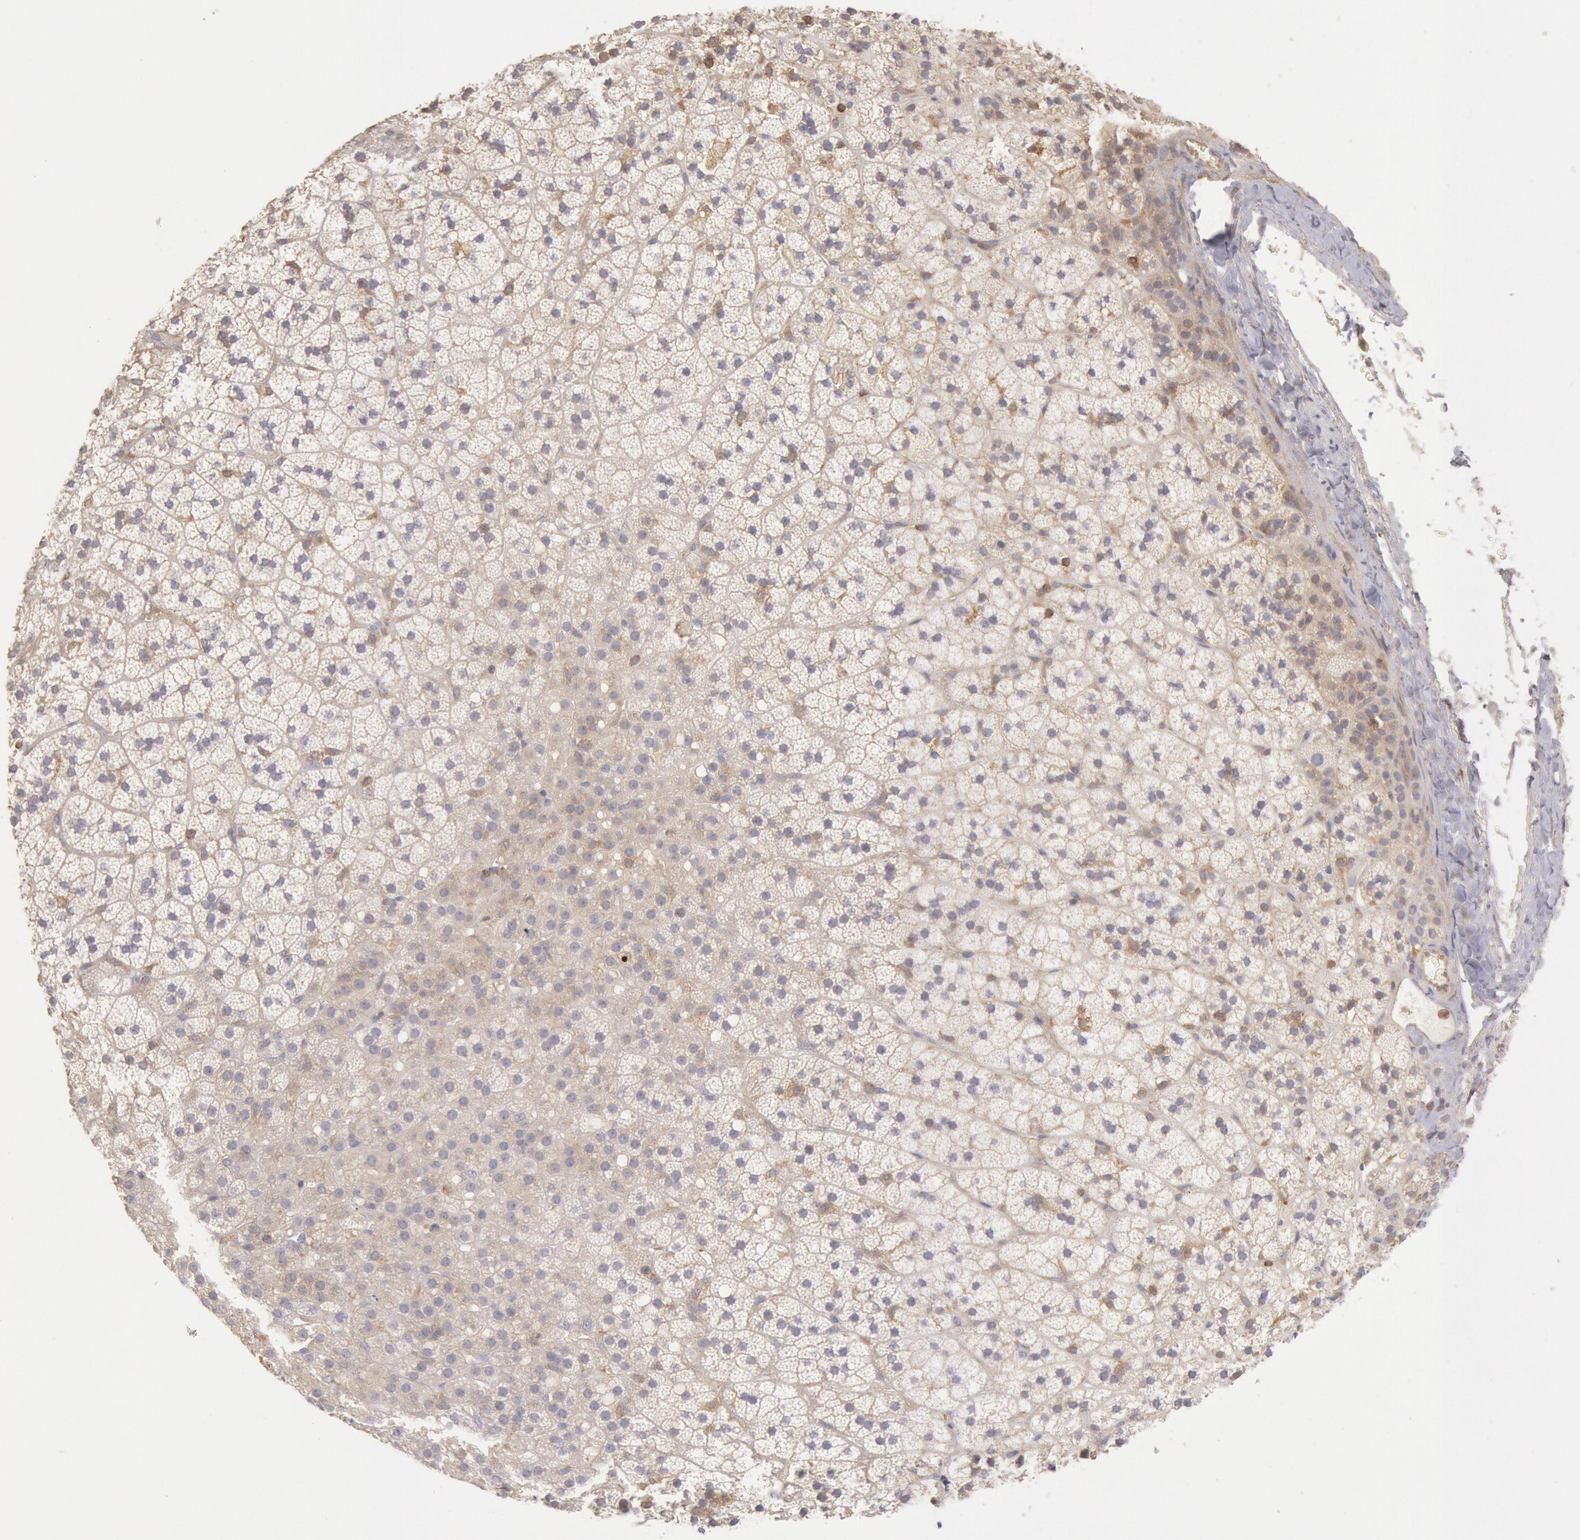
{"staining": {"intensity": "weak", "quantity": "<25%", "location": "cytoplasmic/membranous"}, "tissue": "adrenal gland", "cell_type": "Glandular cells", "image_type": "normal", "snomed": [{"axis": "morphology", "description": "Normal tissue, NOS"}, {"axis": "topography", "description": "Adrenal gland"}], "caption": "The image demonstrates no staining of glandular cells in unremarkable adrenal gland.", "gene": "PIK3R1", "patient": {"sex": "male", "age": 35}}